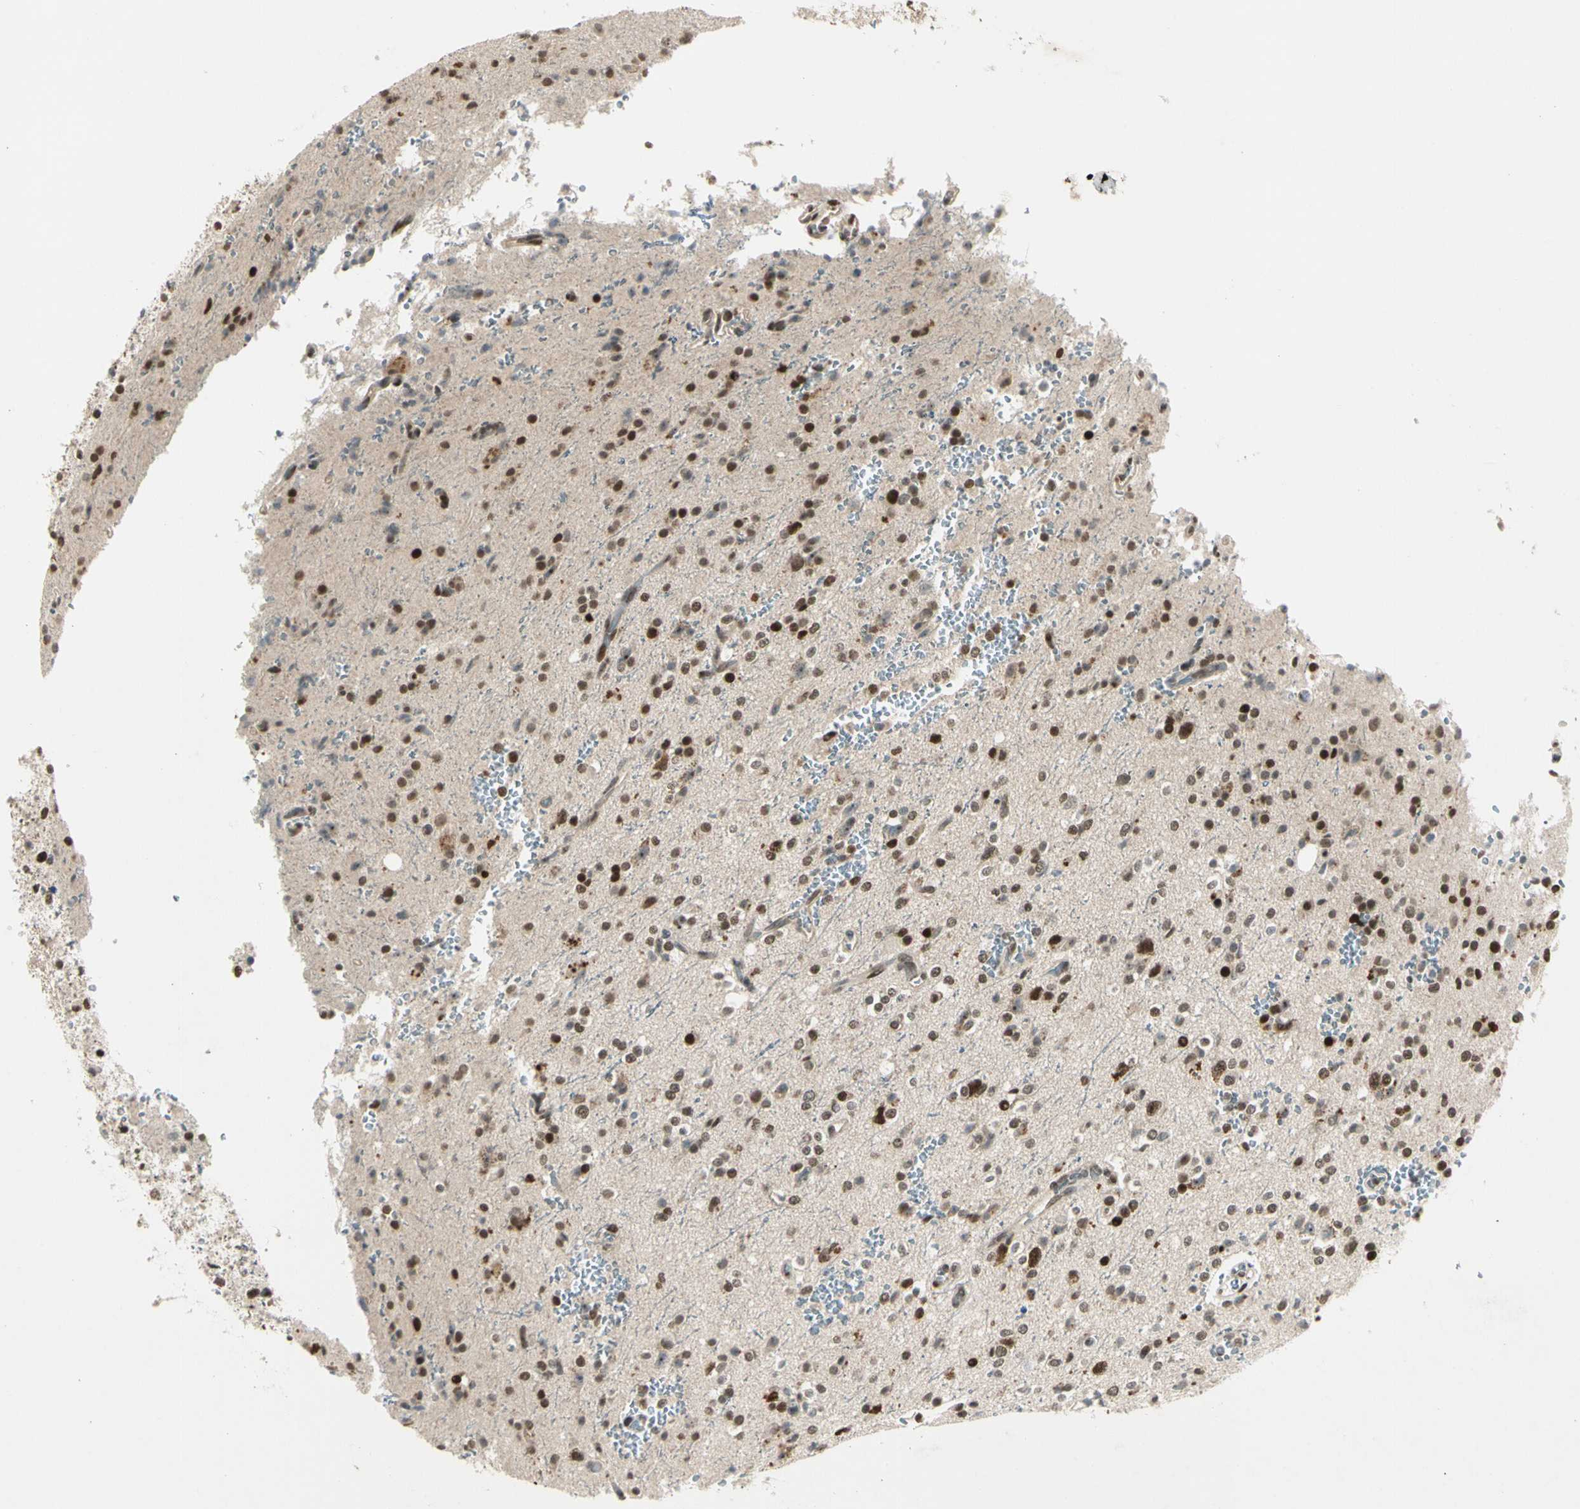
{"staining": {"intensity": "moderate", "quantity": ">75%", "location": "nuclear"}, "tissue": "glioma", "cell_type": "Tumor cells", "image_type": "cancer", "snomed": [{"axis": "morphology", "description": "Glioma, malignant, High grade"}, {"axis": "topography", "description": "Brain"}], "caption": "IHC of glioma exhibits medium levels of moderate nuclear staining in approximately >75% of tumor cells. The protein is stained brown, and the nuclei are stained in blue (DAB IHC with brightfield microscopy, high magnification).", "gene": "GTF3A", "patient": {"sex": "male", "age": 47}}